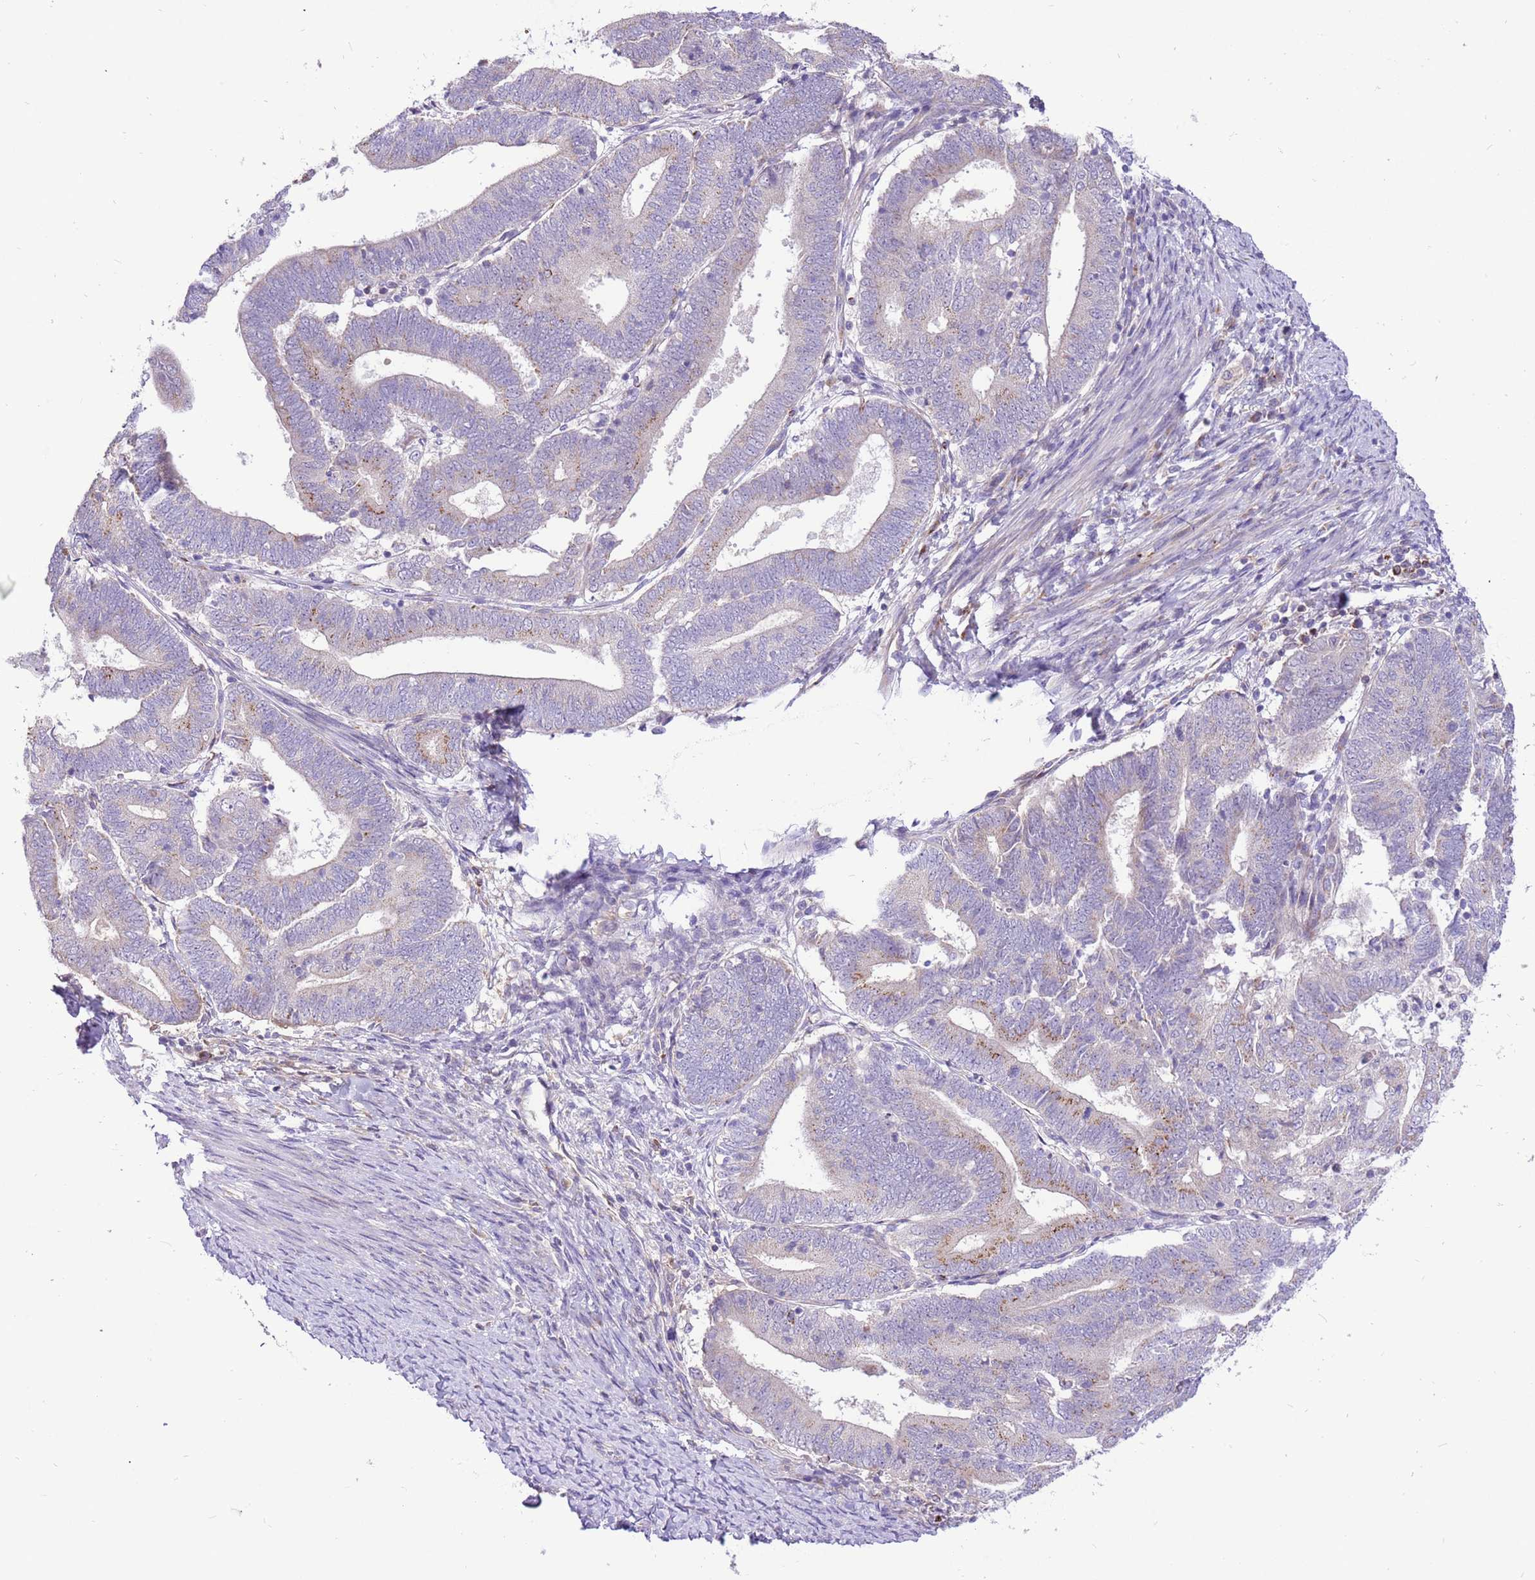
{"staining": {"intensity": "weak", "quantity": "<25%", "location": "cytoplasmic/membranous"}, "tissue": "endometrial cancer", "cell_type": "Tumor cells", "image_type": "cancer", "snomed": [{"axis": "morphology", "description": "Adenocarcinoma, NOS"}, {"axis": "topography", "description": "Endometrium"}], "caption": "Immunohistochemistry photomicrograph of endometrial adenocarcinoma stained for a protein (brown), which demonstrates no staining in tumor cells. (Immunohistochemistry (ihc), brightfield microscopy, high magnification).", "gene": "COX17", "patient": {"sex": "female", "age": 70}}